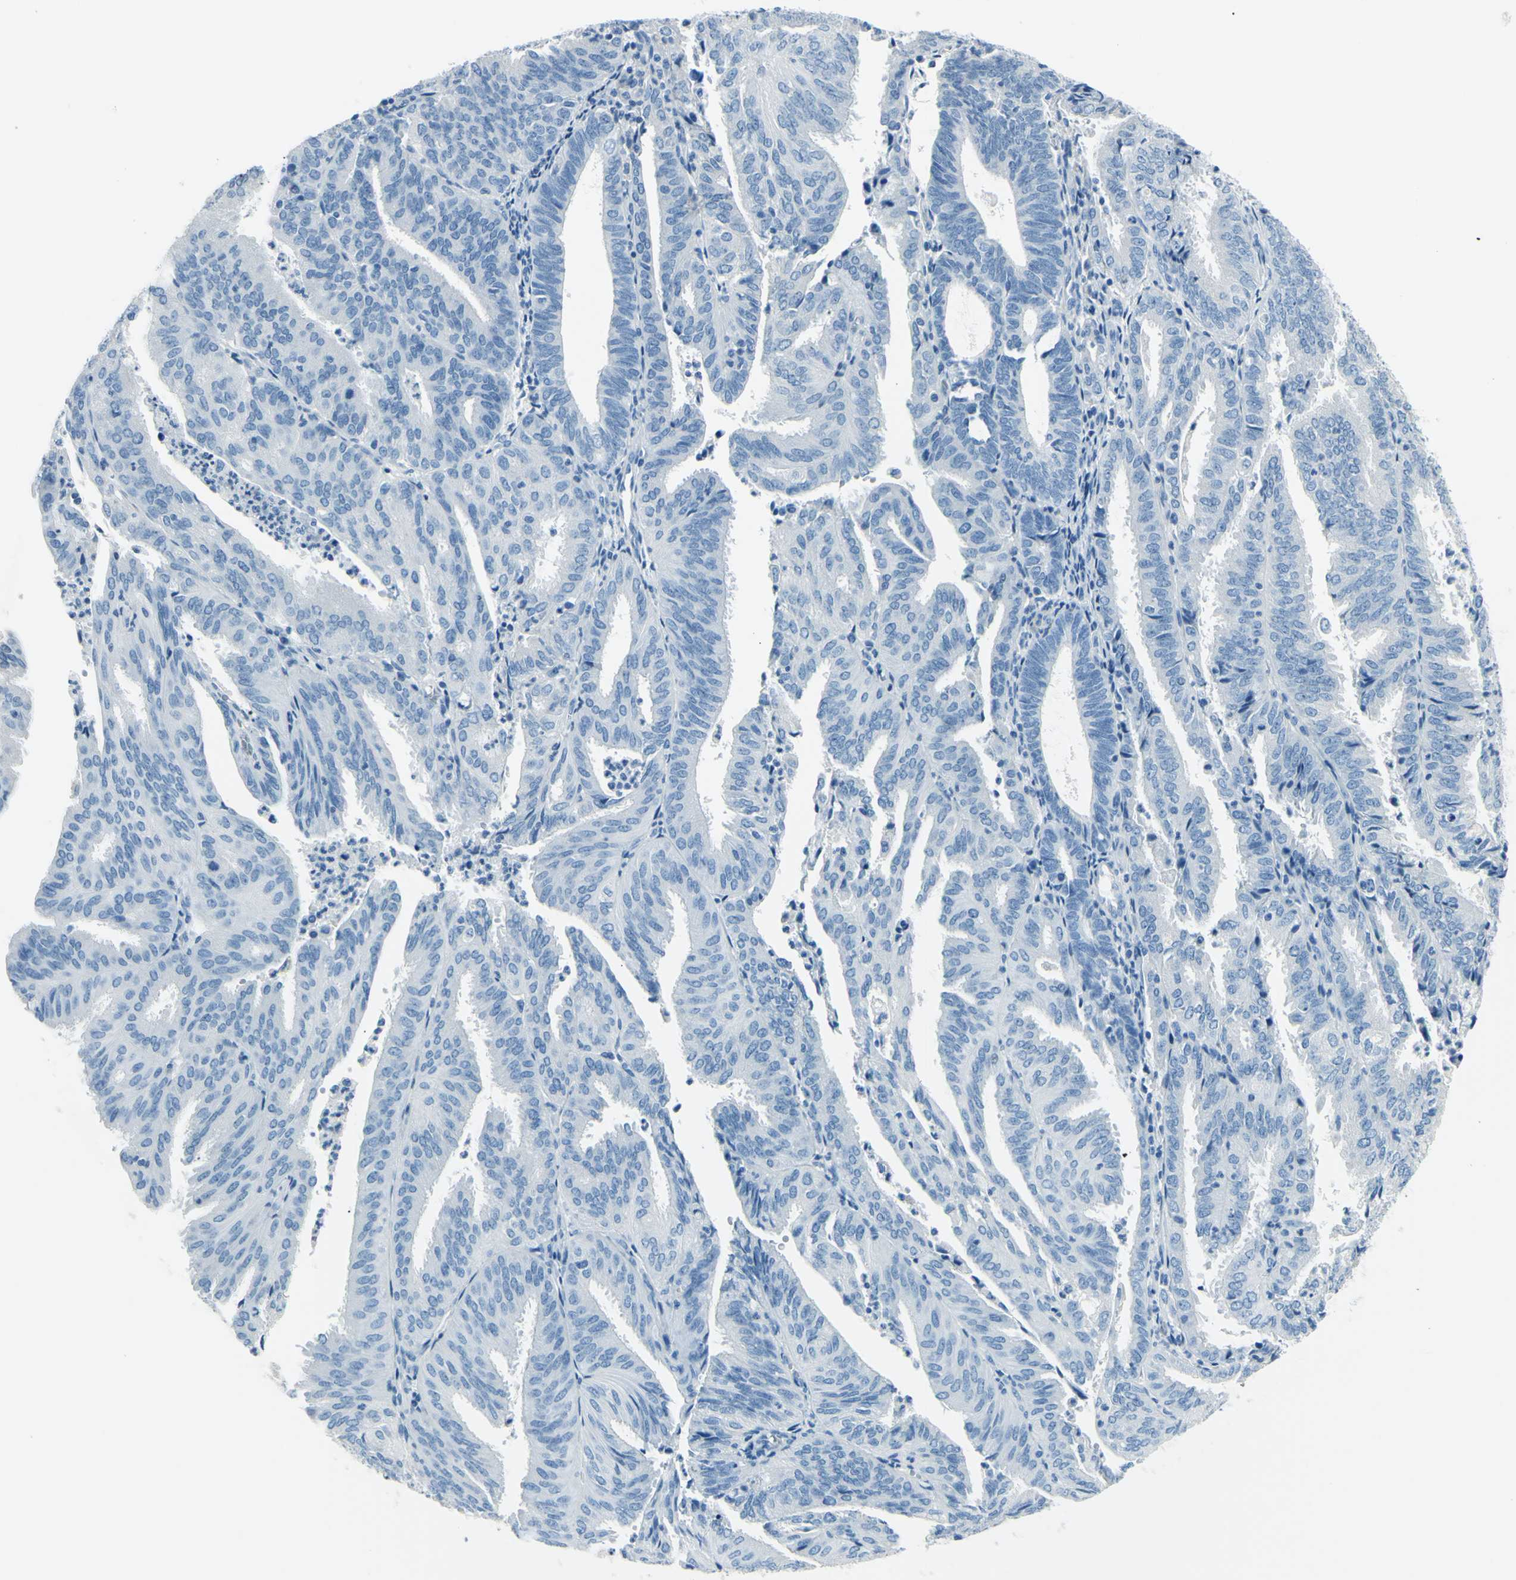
{"staining": {"intensity": "negative", "quantity": "none", "location": "none"}, "tissue": "endometrial cancer", "cell_type": "Tumor cells", "image_type": "cancer", "snomed": [{"axis": "morphology", "description": "Adenocarcinoma, NOS"}, {"axis": "topography", "description": "Uterus"}], "caption": "Histopathology image shows no significant protein expression in tumor cells of adenocarcinoma (endometrial).", "gene": "CDH15", "patient": {"sex": "female", "age": 60}}